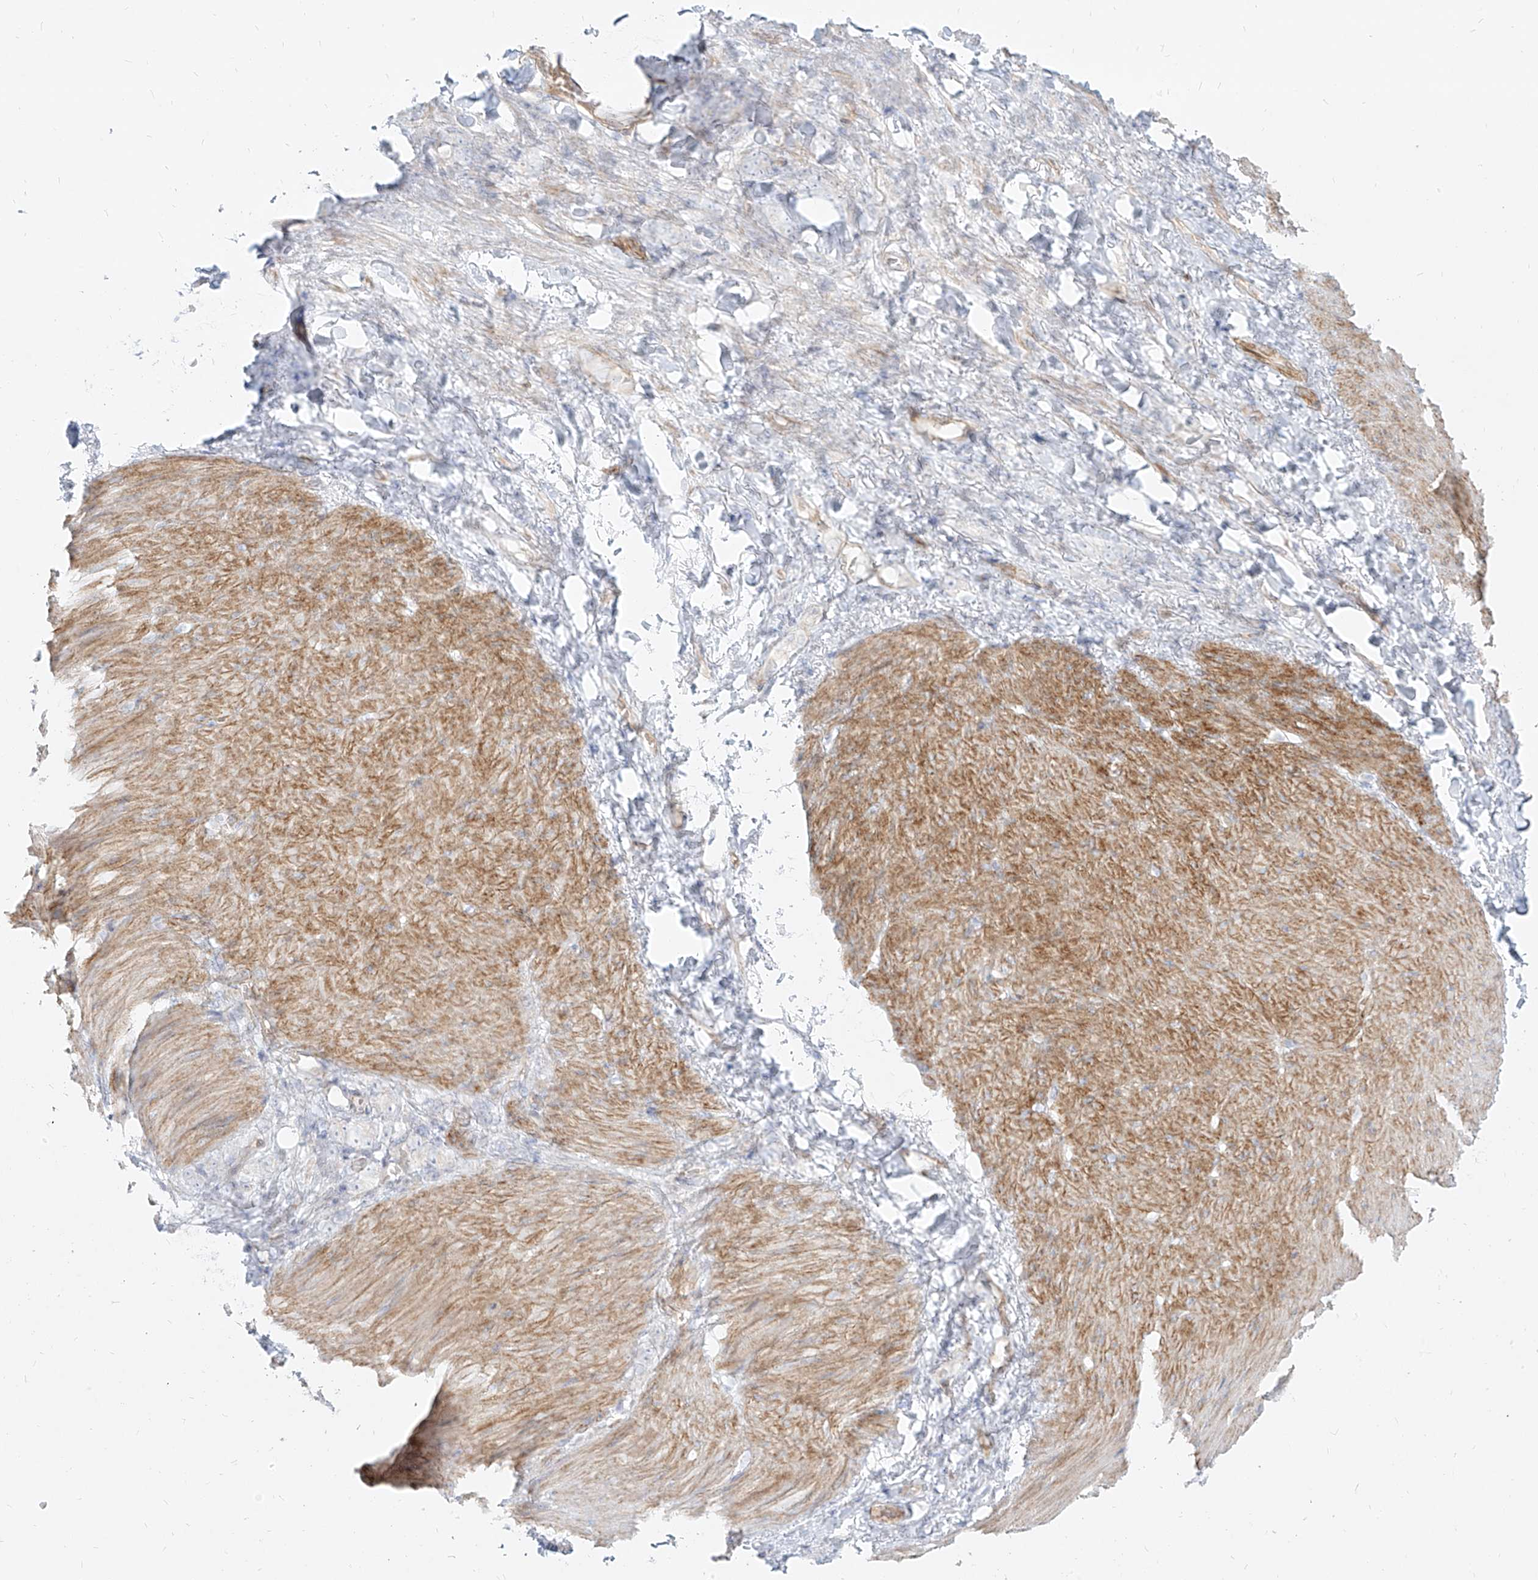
{"staining": {"intensity": "negative", "quantity": "none", "location": "none"}, "tissue": "stomach cancer", "cell_type": "Tumor cells", "image_type": "cancer", "snomed": [{"axis": "morphology", "description": "Normal tissue, NOS"}, {"axis": "morphology", "description": "Adenocarcinoma, NOS"}, {"axis": "topography", "description": "Stomach"}], "caption": "Stomach cancer was stained to show a protein in brown. There is no significant positivity in tumor cells.", "gene": "ITPKB", "patient": {"sex": "male", "age": 82}}